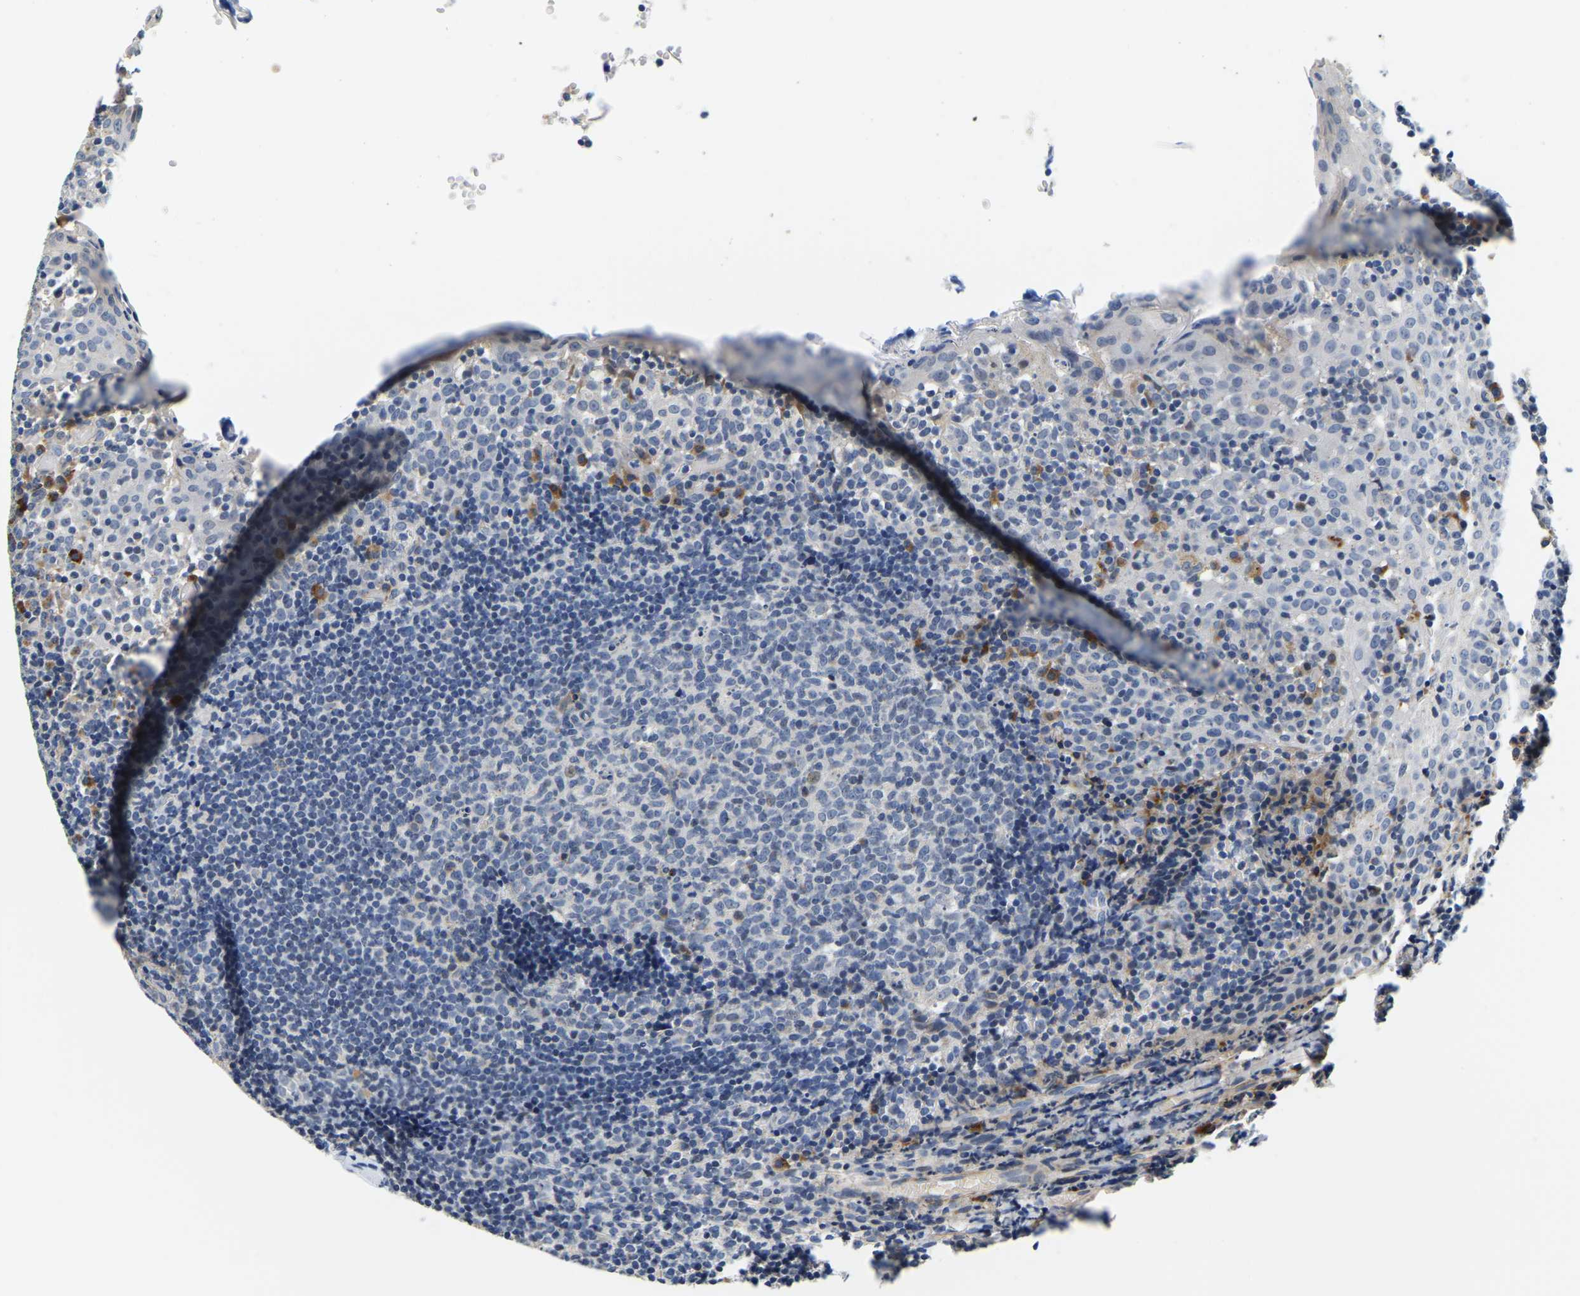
{"staining": {"intensity": "negative", "quantity": "none", "location": "none"}, "tissue": "tonsil", "cell_type": "Germinal center cells", "image_type": "normal", "snomed": [{"axis": "morphology", "description": "Normal tissue, NOS"}, {"axis": "topography", "description": "Tonsil"}], "caption": "High power microscopy micrograph of an IHC image of benign tonsil, revealing no significant positivity in germinal center cells. The staining was performed using DAB to visualize the protein expression in brown, while the nuclei were stained in blue with hematoxylin (Magnification: 20x).", "gene": "LIAS", "patient": {"sex": "female", "age": 19}}